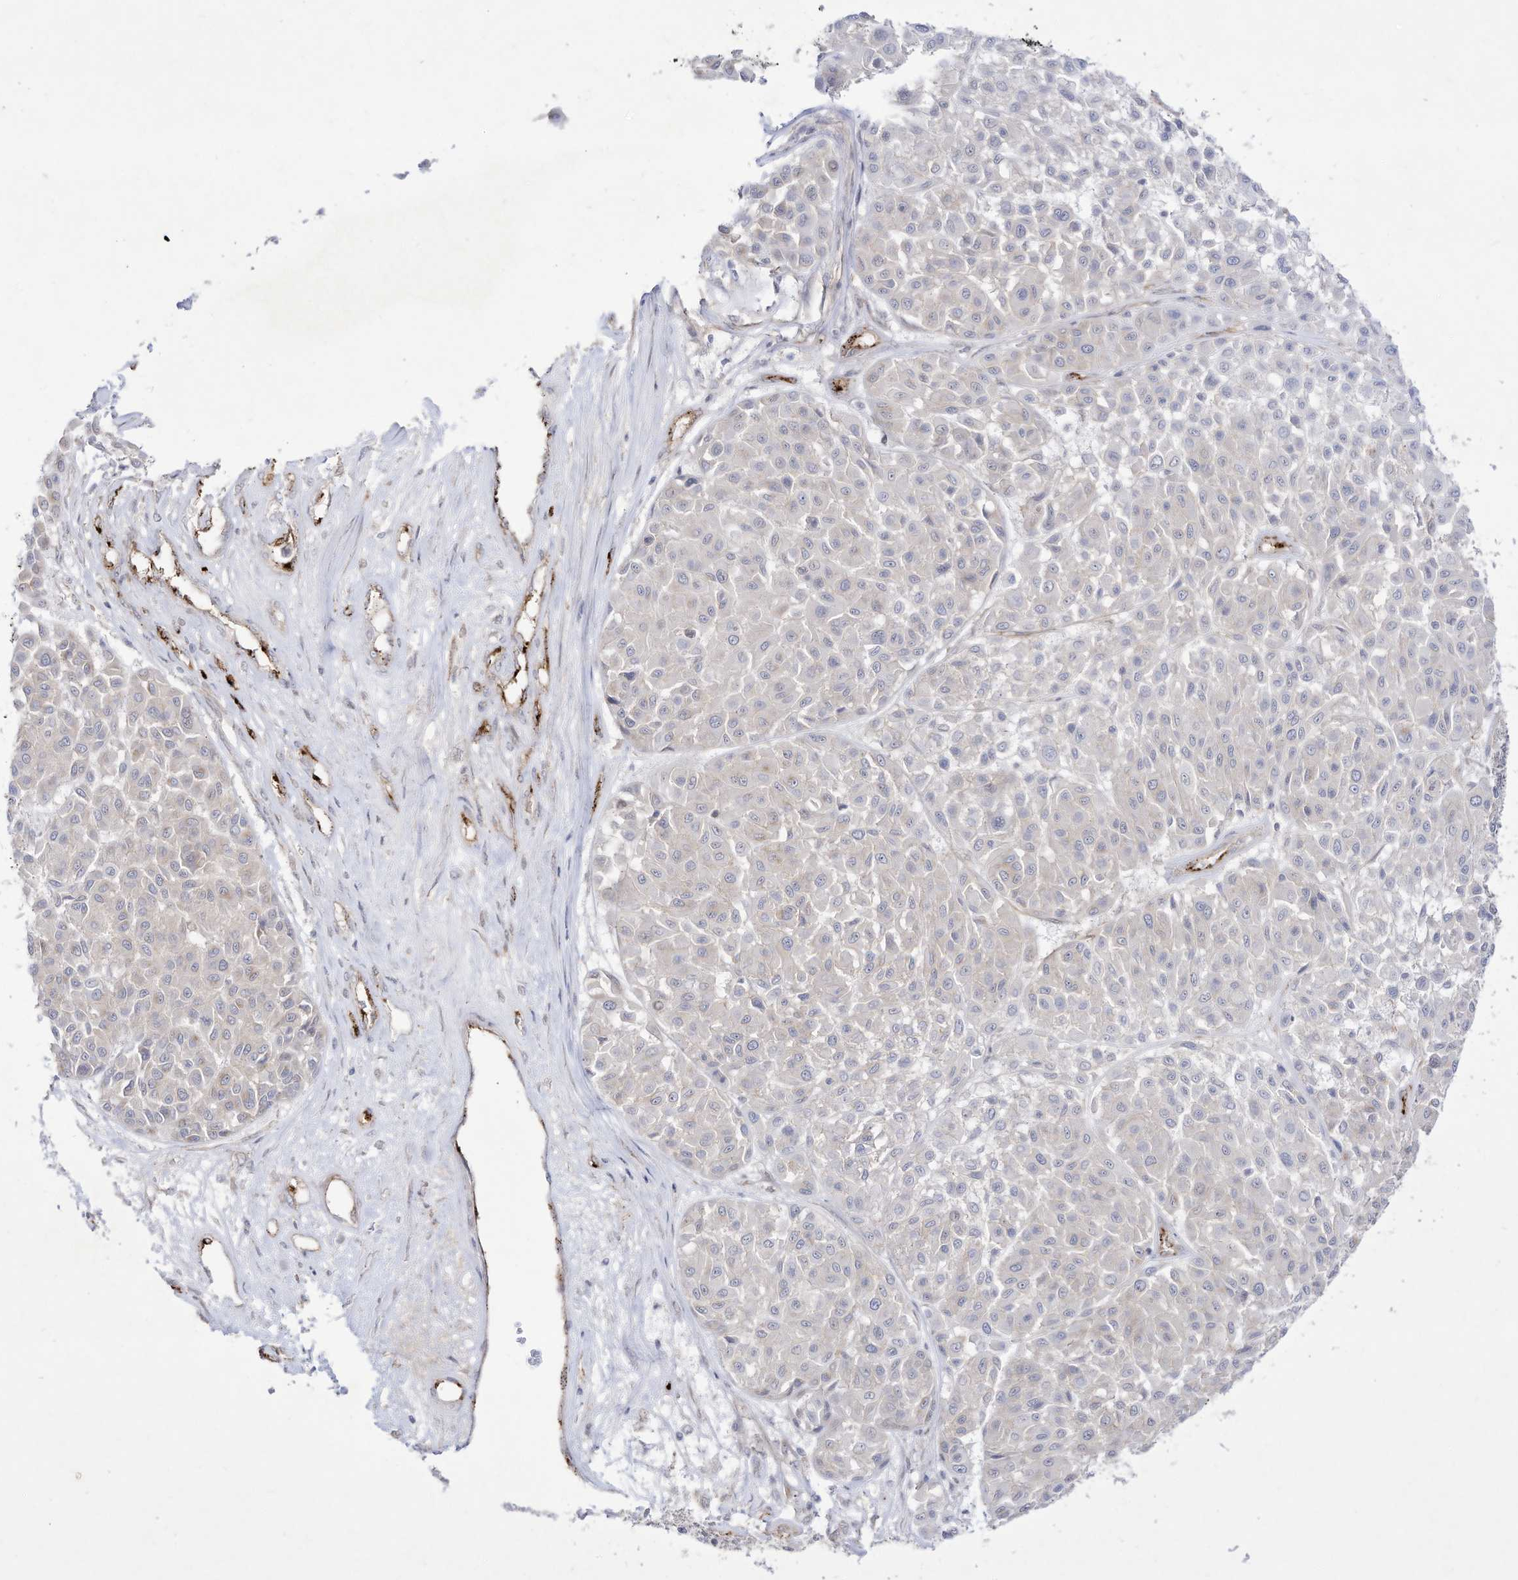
{"staining": {"intensity": "negative", "quantity": "none", "location": "none"}, "tissue": "melanoma", "cell_type": "Tumor cells", "image_type": "cancer", "snomed": [{"axis": "morphology", "description": "Malignant melanoma, Metastatic site"}, {"axis": "topography", "description": "Soft tissue"}], "caption": "Immunohistochemistry (IHC) micrograph of neoplastic tissue: malignant melanoma (metastatic site) stained with DAB (3,3'-diaminobenzidine) reveals no significant protein expression in tumor cells.", "gene": "ZGRF1", "patient": {"sex": "male", "age": 41}}